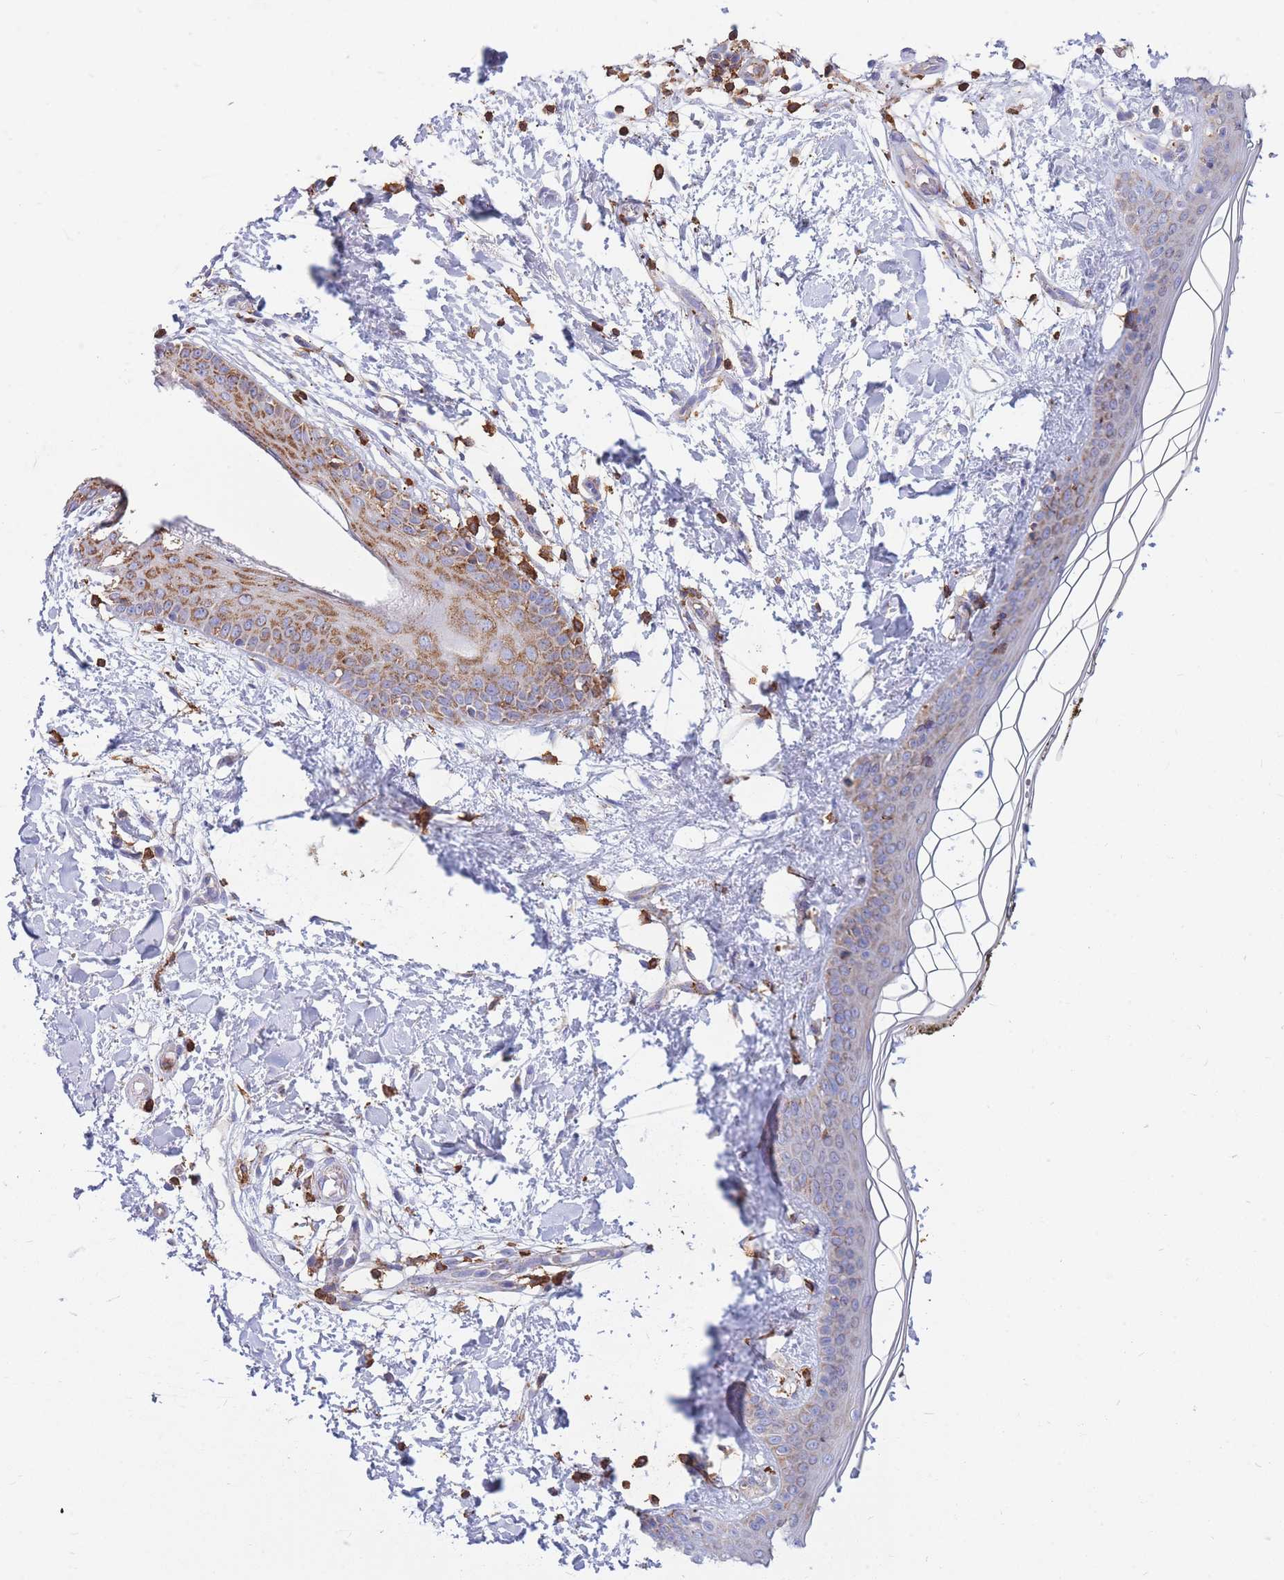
{"staining": {"intensity": "strong", "quantity": "25%-75%", "location": "cytoplasmic/membranous"}, "tissue": "skin", "cell_type": "Fibroblasts", "image_type": "normal", "snomed": [{"axis": "morphology", "description": "Normal tissue, NOS"}, {"axis": "topography", "description": "Skin"}], "caption": "This histopathology image shows immunohistochemistry (IHC) staining of unremarkable skin, with high strong cytoplasmic/membranous positivity in about 25%-75% of fibroblasts.", "gene": "MRPL54", "patient": {"sex": "female", "age": 34}}